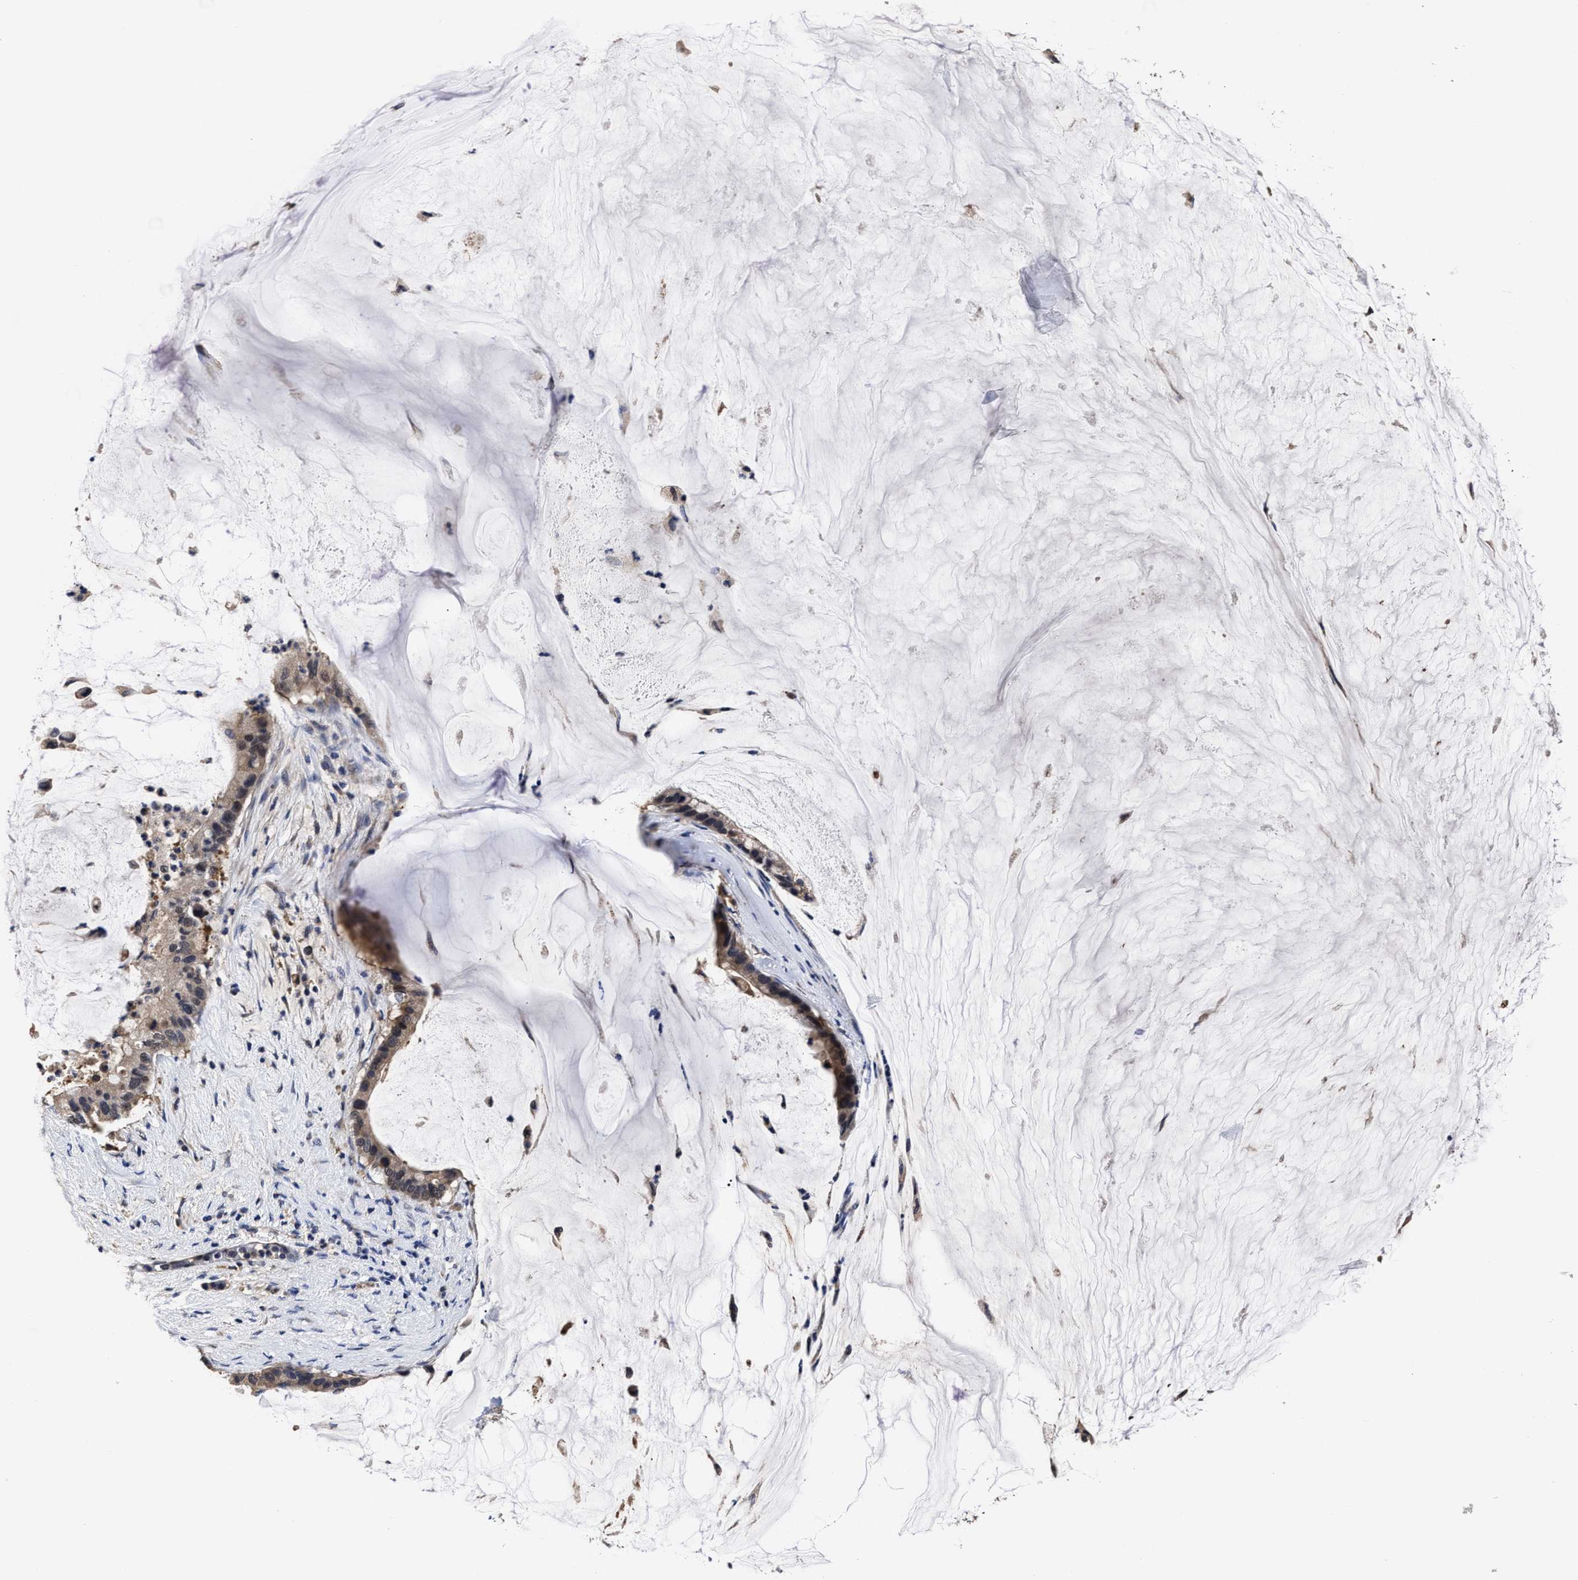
{"staining": {"intensity": "weak", "quantity": "<25%", "location": "cytoplasmic/membranous"}, "tissue": "pancreatic cancer", "cell_type": "Tumor cells", "image_type": "cancer", "snomed": [{"axis": "morphology", "description": "Adenocarcinoma, NOS"}, {"axis": "topography", "description": "Pancreas"}], "caption": "A micrograph of human adenocarcinoma (pancreatic) is negative for staining in tumor cells. (Immunohistochemistry (ihc), brightfield microscopy, high magnification).", "gene": "SOCS5", "patient": {"sex": "male", "age": 41}}